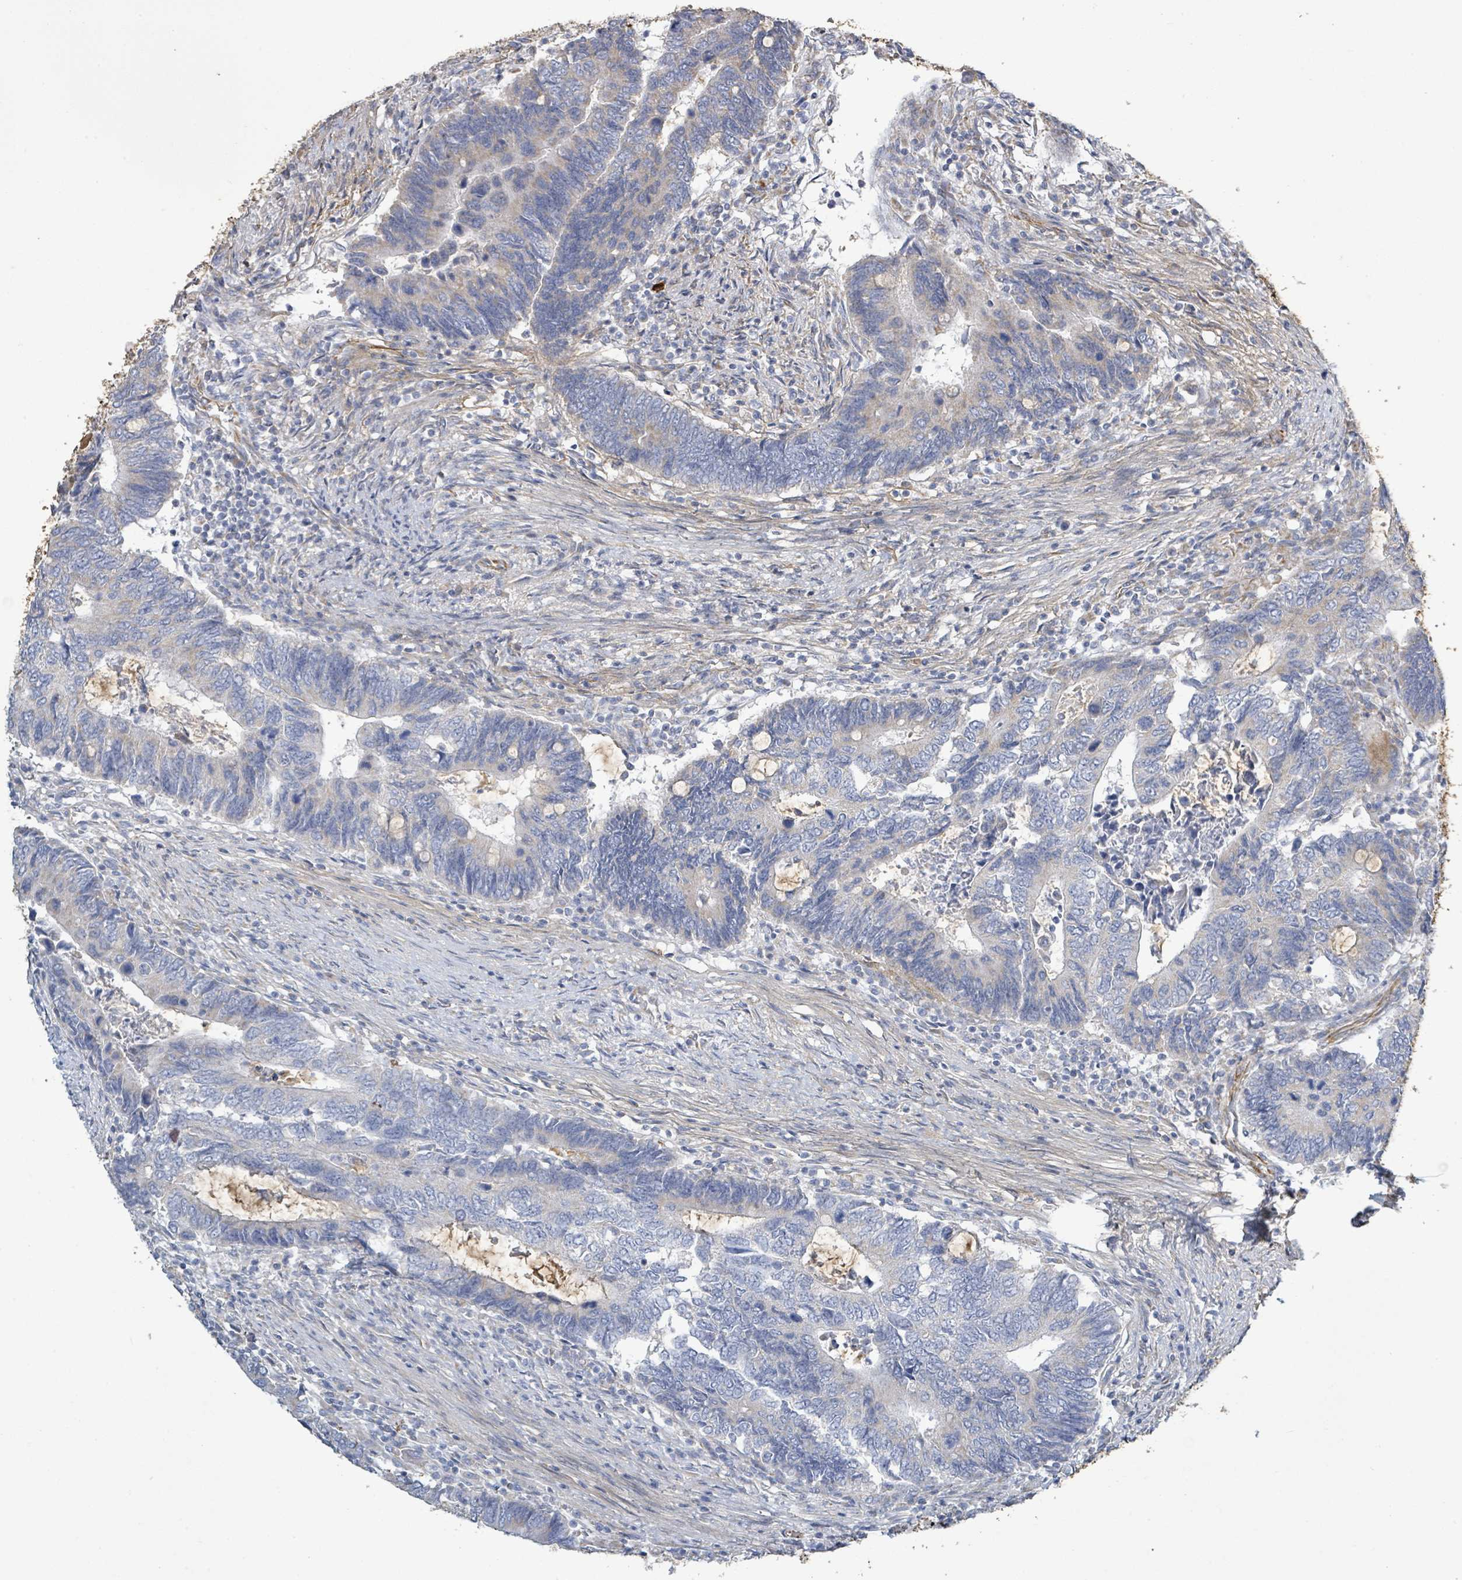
{"staining": {"intensity": "negative", "quantity": "none", "location": "none"}, "tissue": "colorectal cancer", "cell_type": "Tumor cells", "image_type": "cancer", "snomed": [{"axis": "morphology", "description": "Adenocarcinoma, NOS"}, {"axis": "topography", "description": "Colon"}], "caption": "This is an immunohistochemistry micrograph of human colorectal cancer. There is no expression in tumor cells.", "gene": "ALG12", "patient": {"sex": "male", "age": 87}}